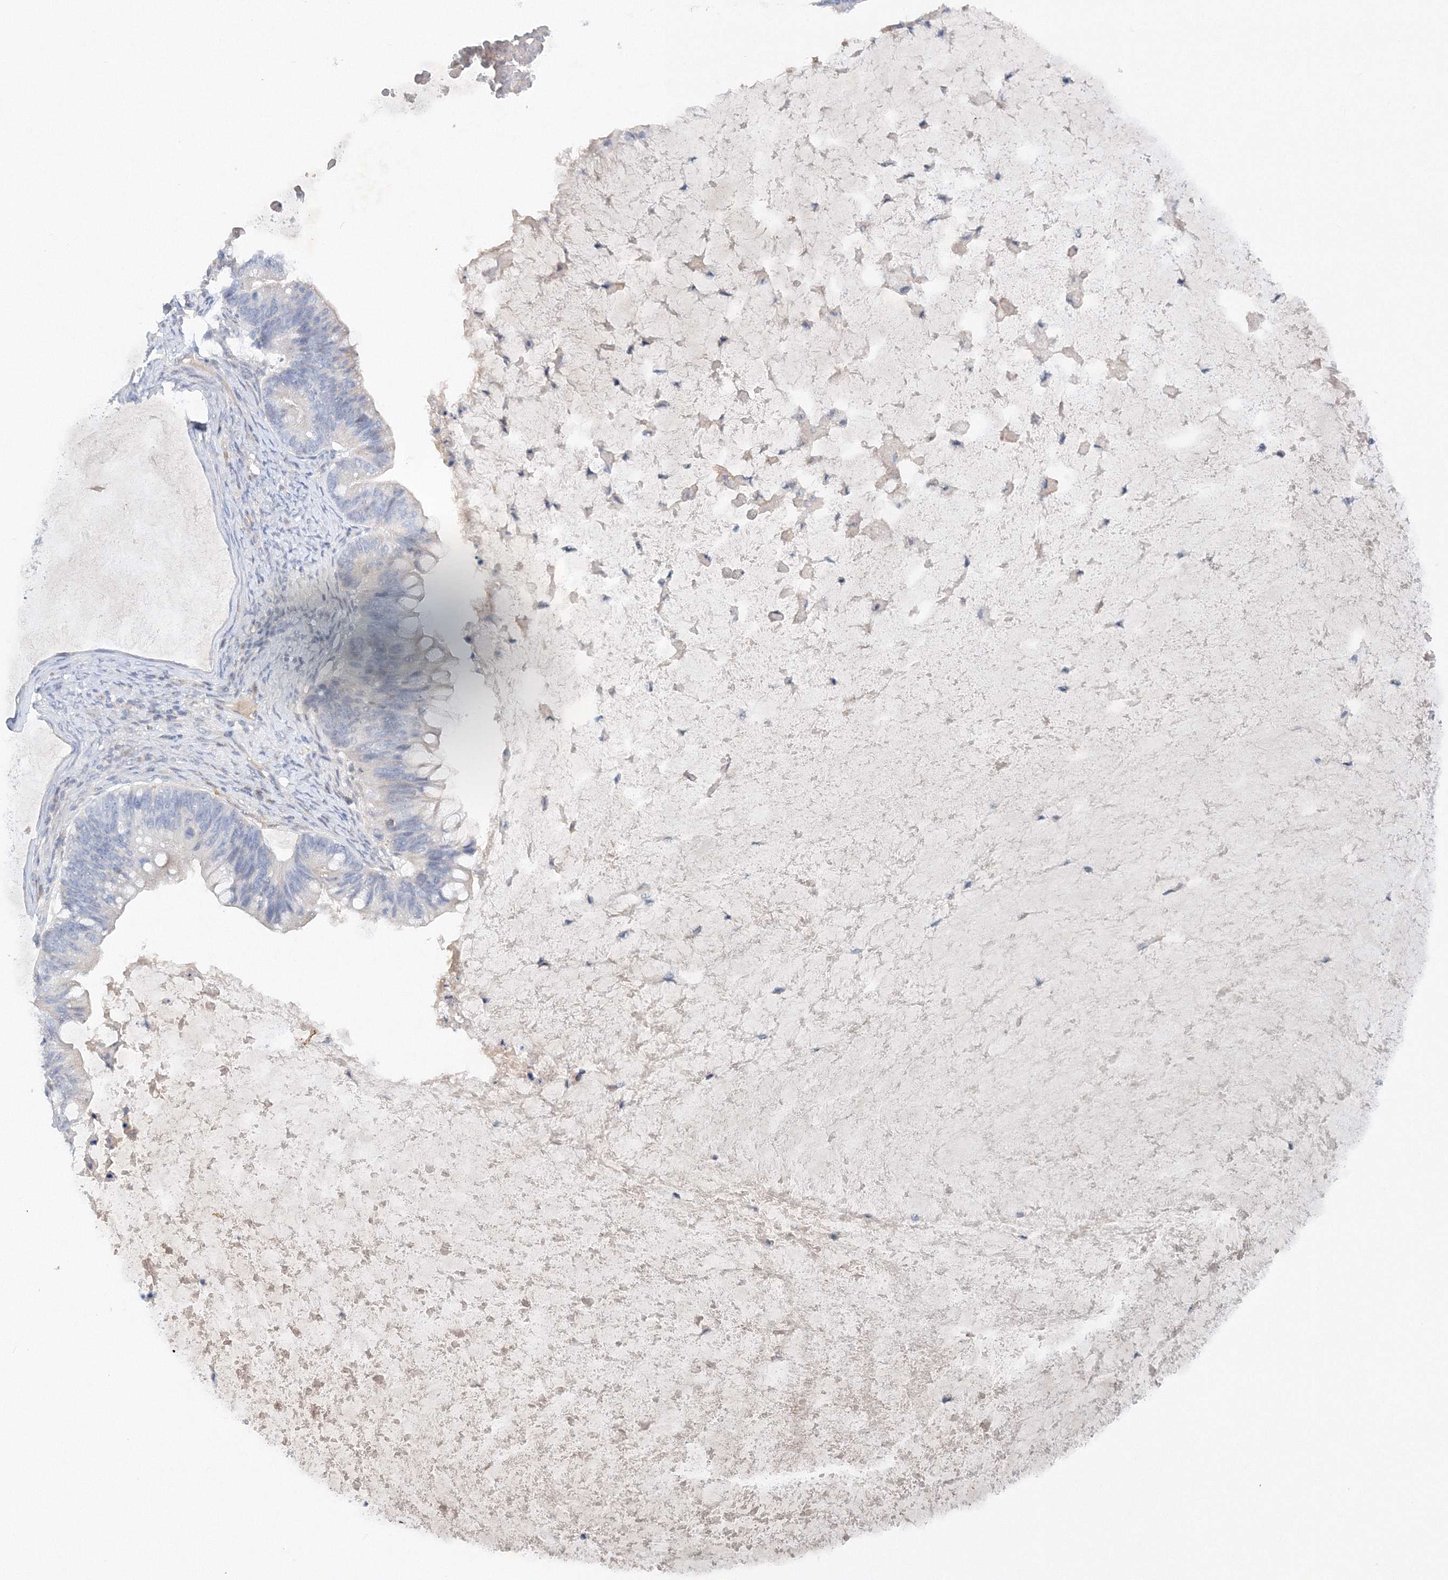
{"staining": {"intensity": "negative", "quantity": "none", "location": "none"}, "tissue": "ovarian cancer", "cell_type": "Tumor cells", "image_type": "cancer", "snomed": [{"axis": "morphology", "description": "Cystadenocarcinoma, mucinous, NOS"}, {"axis": "topography", "description": "Ovary"}], "caption": "Human ovarian cancer (mucinous cystadenocarcinoma) stained for a protein using IHC demonstrates no positivity in tumor cells.", "gene": "SH3BP5", "patient": {"sex": "female", "age": 61}}